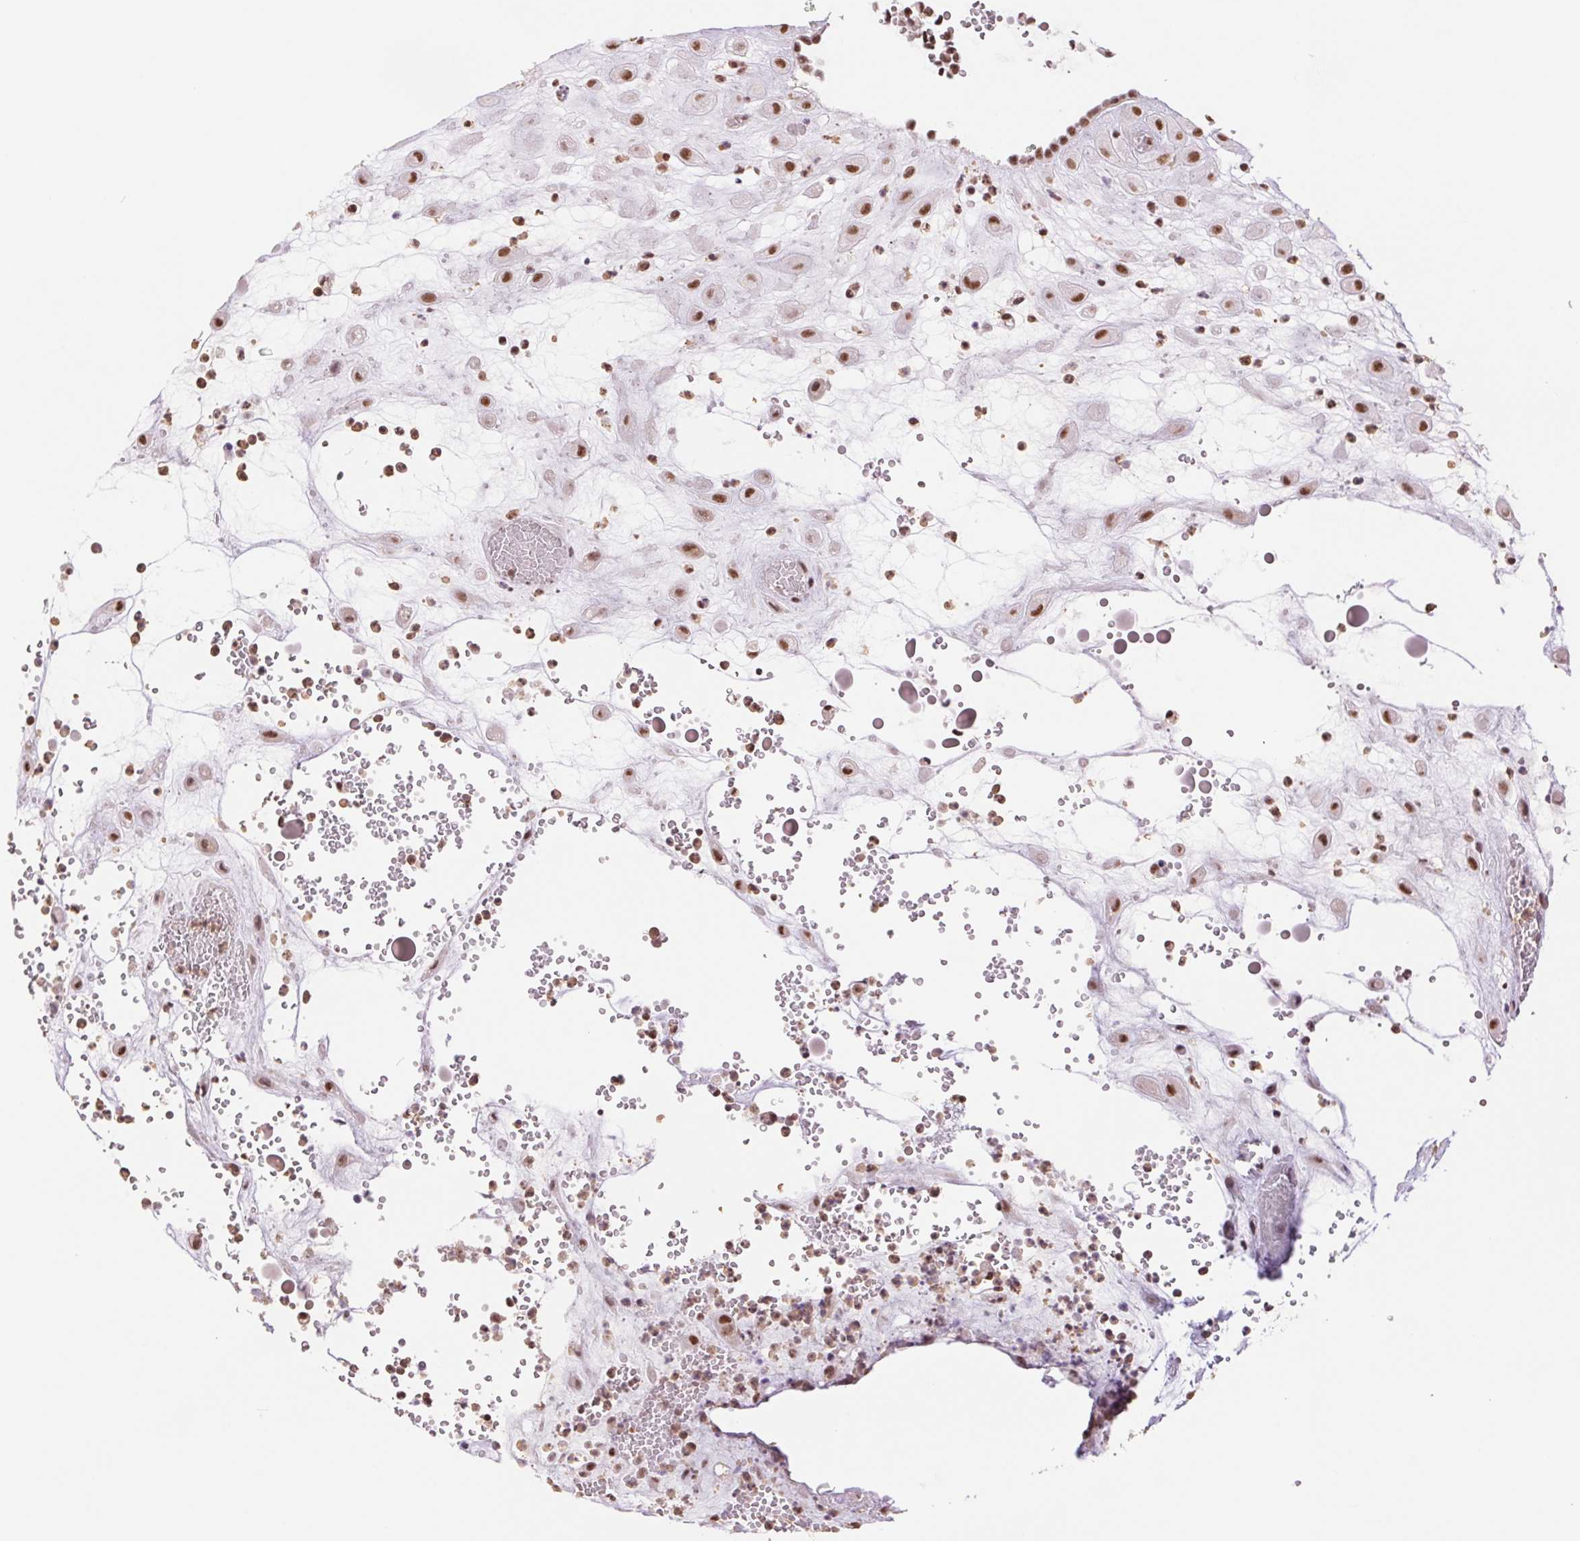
{"staining": {"intensity": "moderate", "quantity": ">75%", "location": "nuclear"}, "tissue": "placenta", "cell_type": "Decidual cells", "image_type": "normal", "snomed": [{"axis": "morphology", "description": "Normal tissue, NOS"}, {"axis": "topography", "description": "Placenta"}], "caption": "About >75% of decidual cells in benign placenta demonstrate moderate nuclear protein expression as visualized by brown immunohistochemical staining.", "gene": "SREK1", "patient": {"sex": "female", "age": 24}}